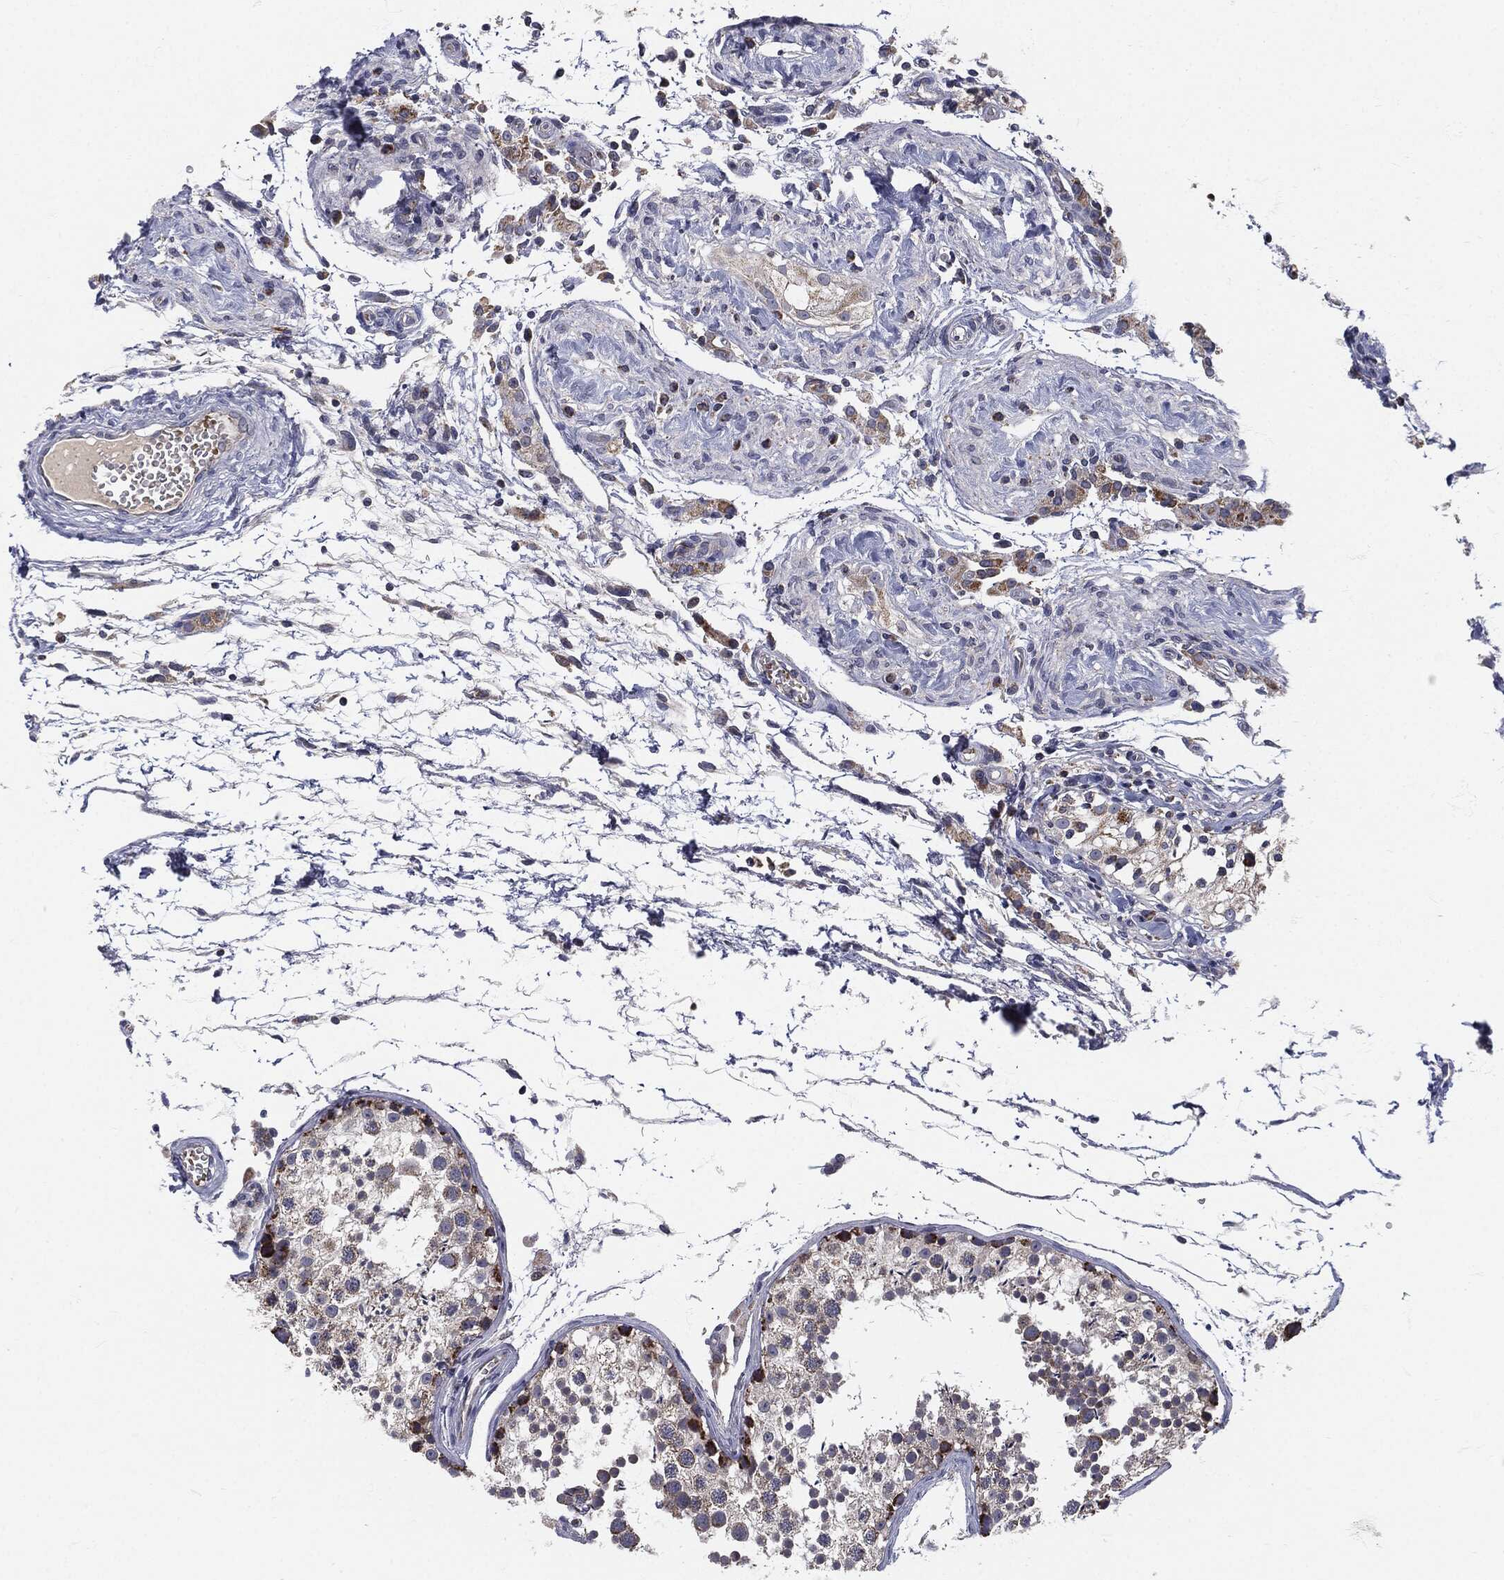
{"staining": {"intensity": "strong", "quantity": "<25%", "location": "cytoplasmic/membranous"}, "tissue": "testis", "cell_type": "Cells in seminiferous ducts", "image_type": "normal", "snomed": [{"axis": "morphology", "description": "Normal tissue, NOS"}, {"axis": "topography", "description": "Testis"}], "caption": "An immunohistochemistry (IHC) photomicrograph of normal tissue is shown. Protein staining in brown shows strong cytoplasmic/membranous positivity in testis within cells in seminiferous ducts.", "gene": "SIGLEC9", "patient": {"sex": "male", "age": 29}}